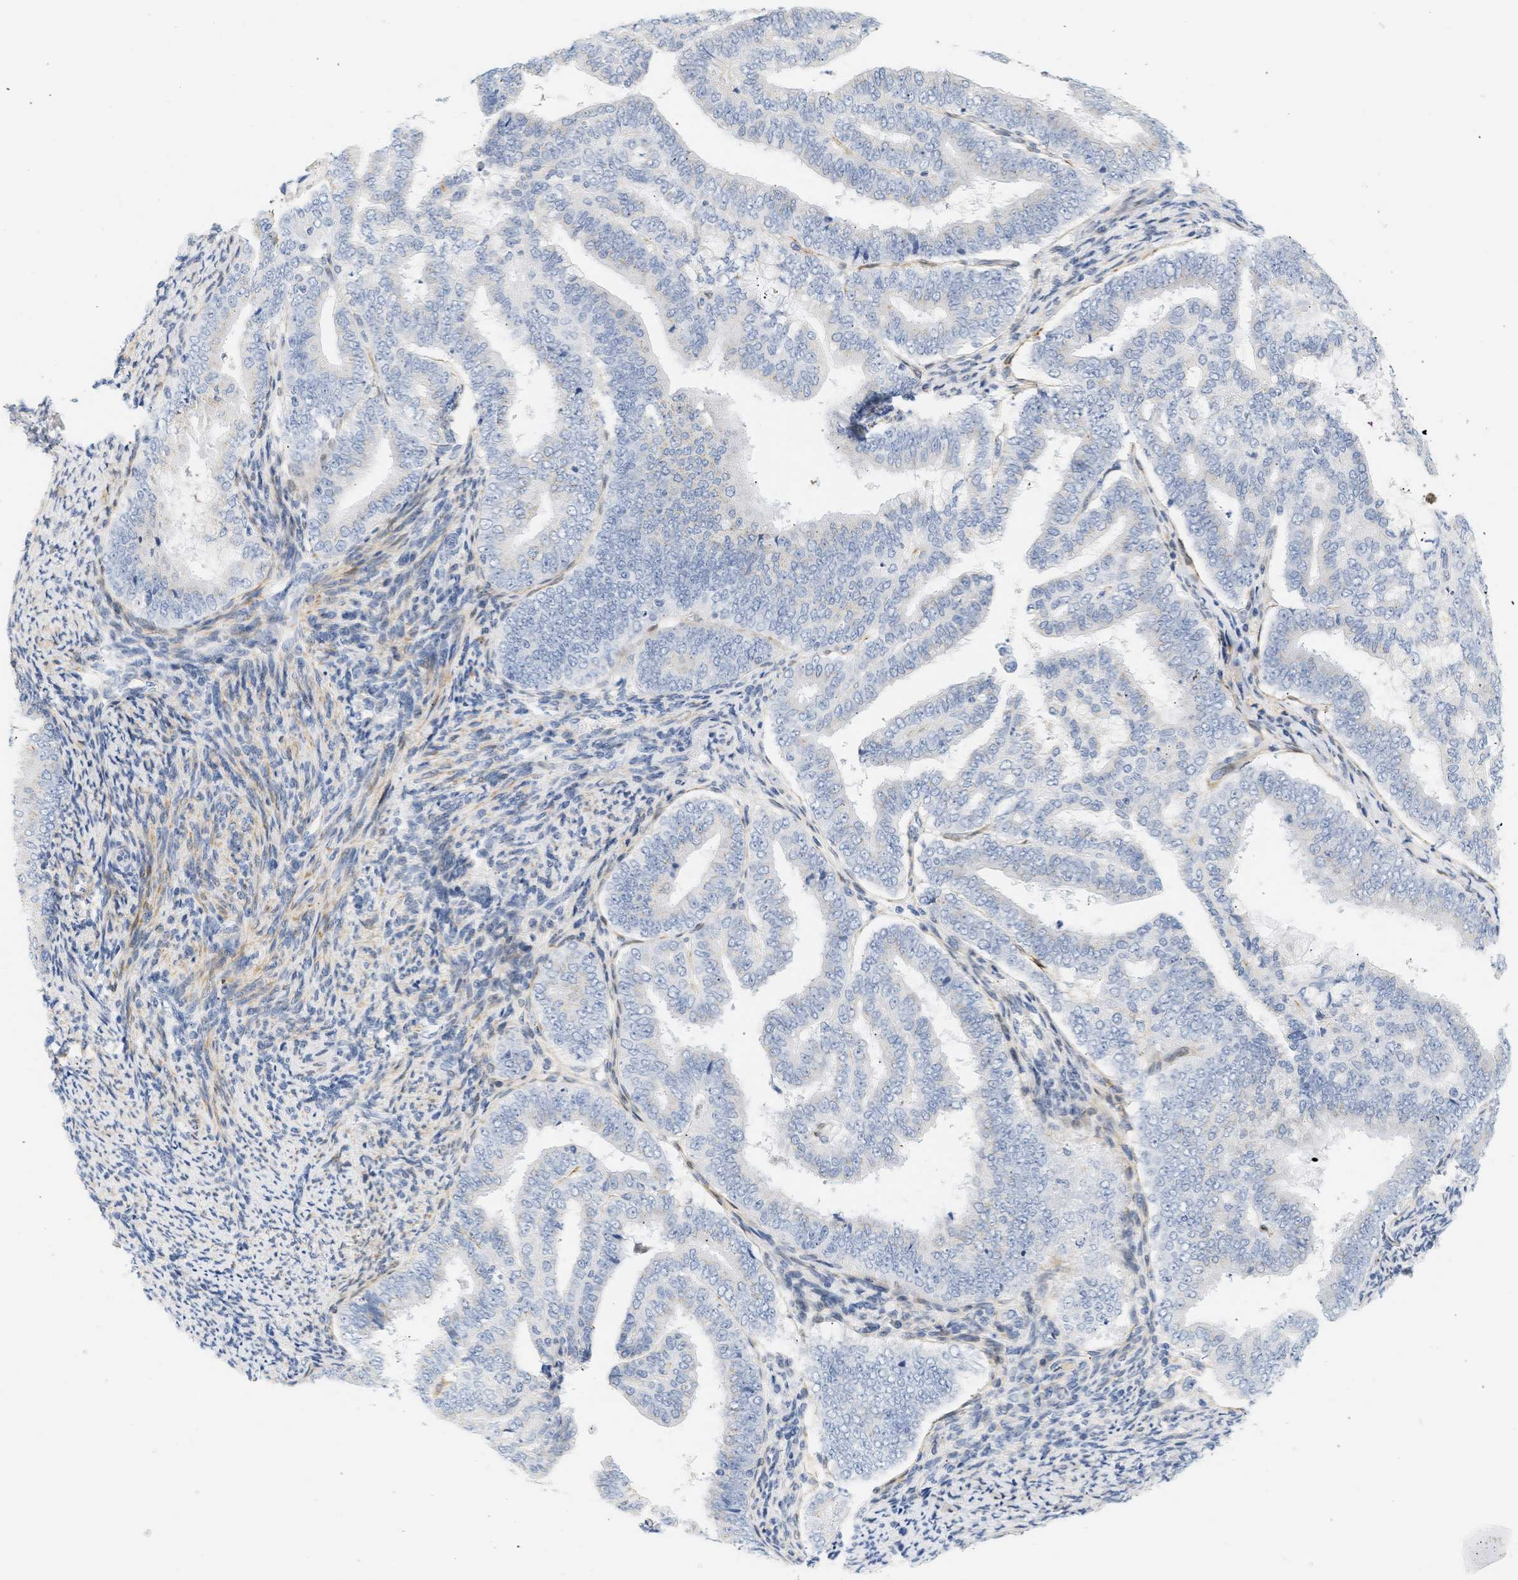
{"staining": {"intensity": "negative", "quantity": "none", "location": "none"}, "tissue": "endometrial cancer", "cell_type": "Tumor cells", "image_type": "cancer", "snomed": [{"axis": "morphology", "description": "Adenocarcinoma, NOS"}, {"axis": "topography", "description": "Endometrium"}], "caption": "Tumor cells are negative for brown protein staining in endometrial cancer.", "gene": "SLC30A7", "patient": {"sex": "female", "age": 63}}